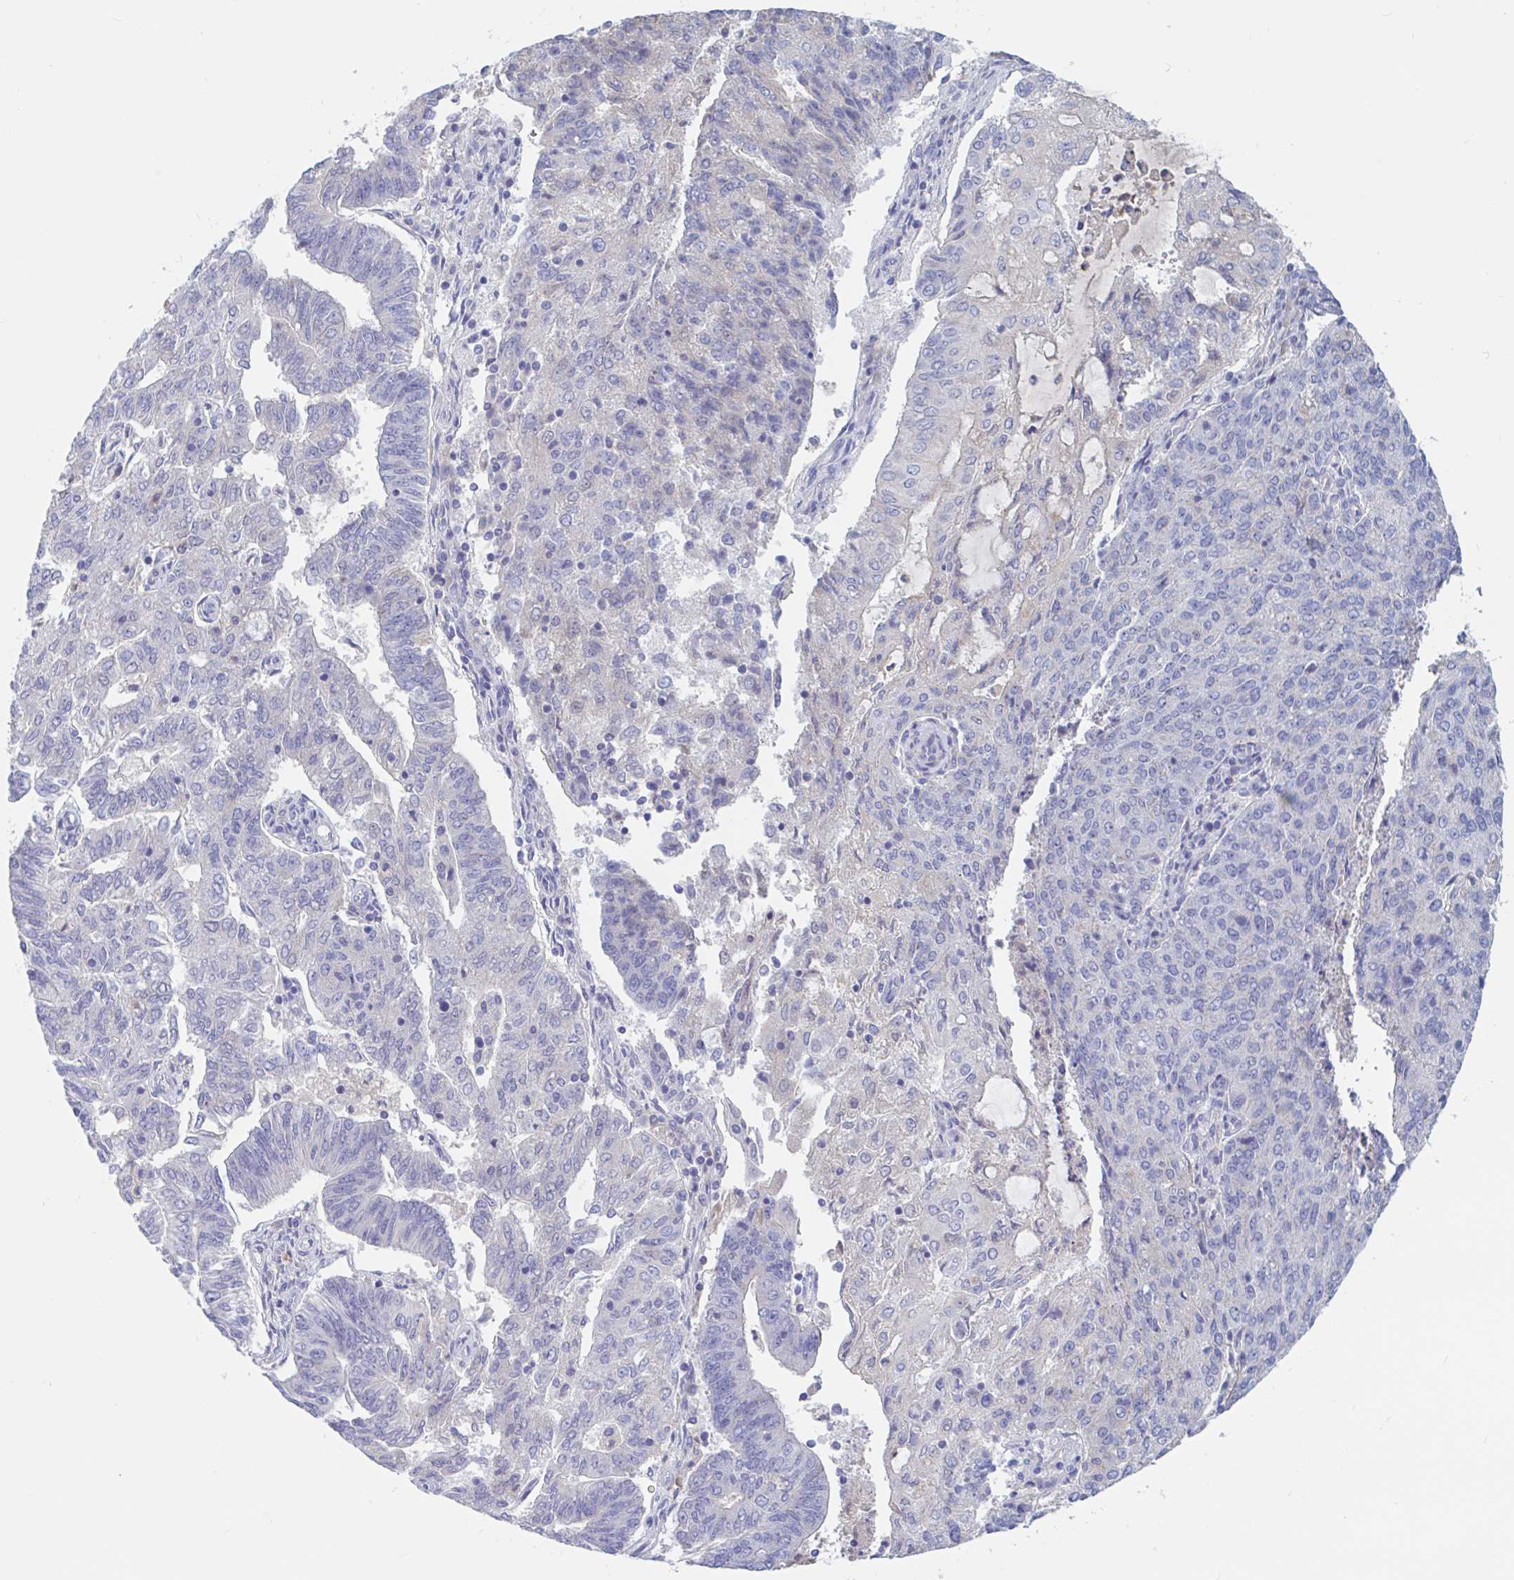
{"staining": {"intensity": "negative", "quantity": "none", "location": "none"}, "tissue": "endometrial cancer", "cell_type": "Tumor cells", "image_type": "cancer", "snomed": [{"axis": "morphology", "description": "Adenocarcinoma, NOS"}, {"axis": "topography", "description": "Endometrium"}], "caption": "A photomicrograph of endometrial adenocarcinoma stained for a protein shows no brown staining in tumor cells.", "gene": "ZNHIT2", "patient": {"sex": "female", "age": 82}}